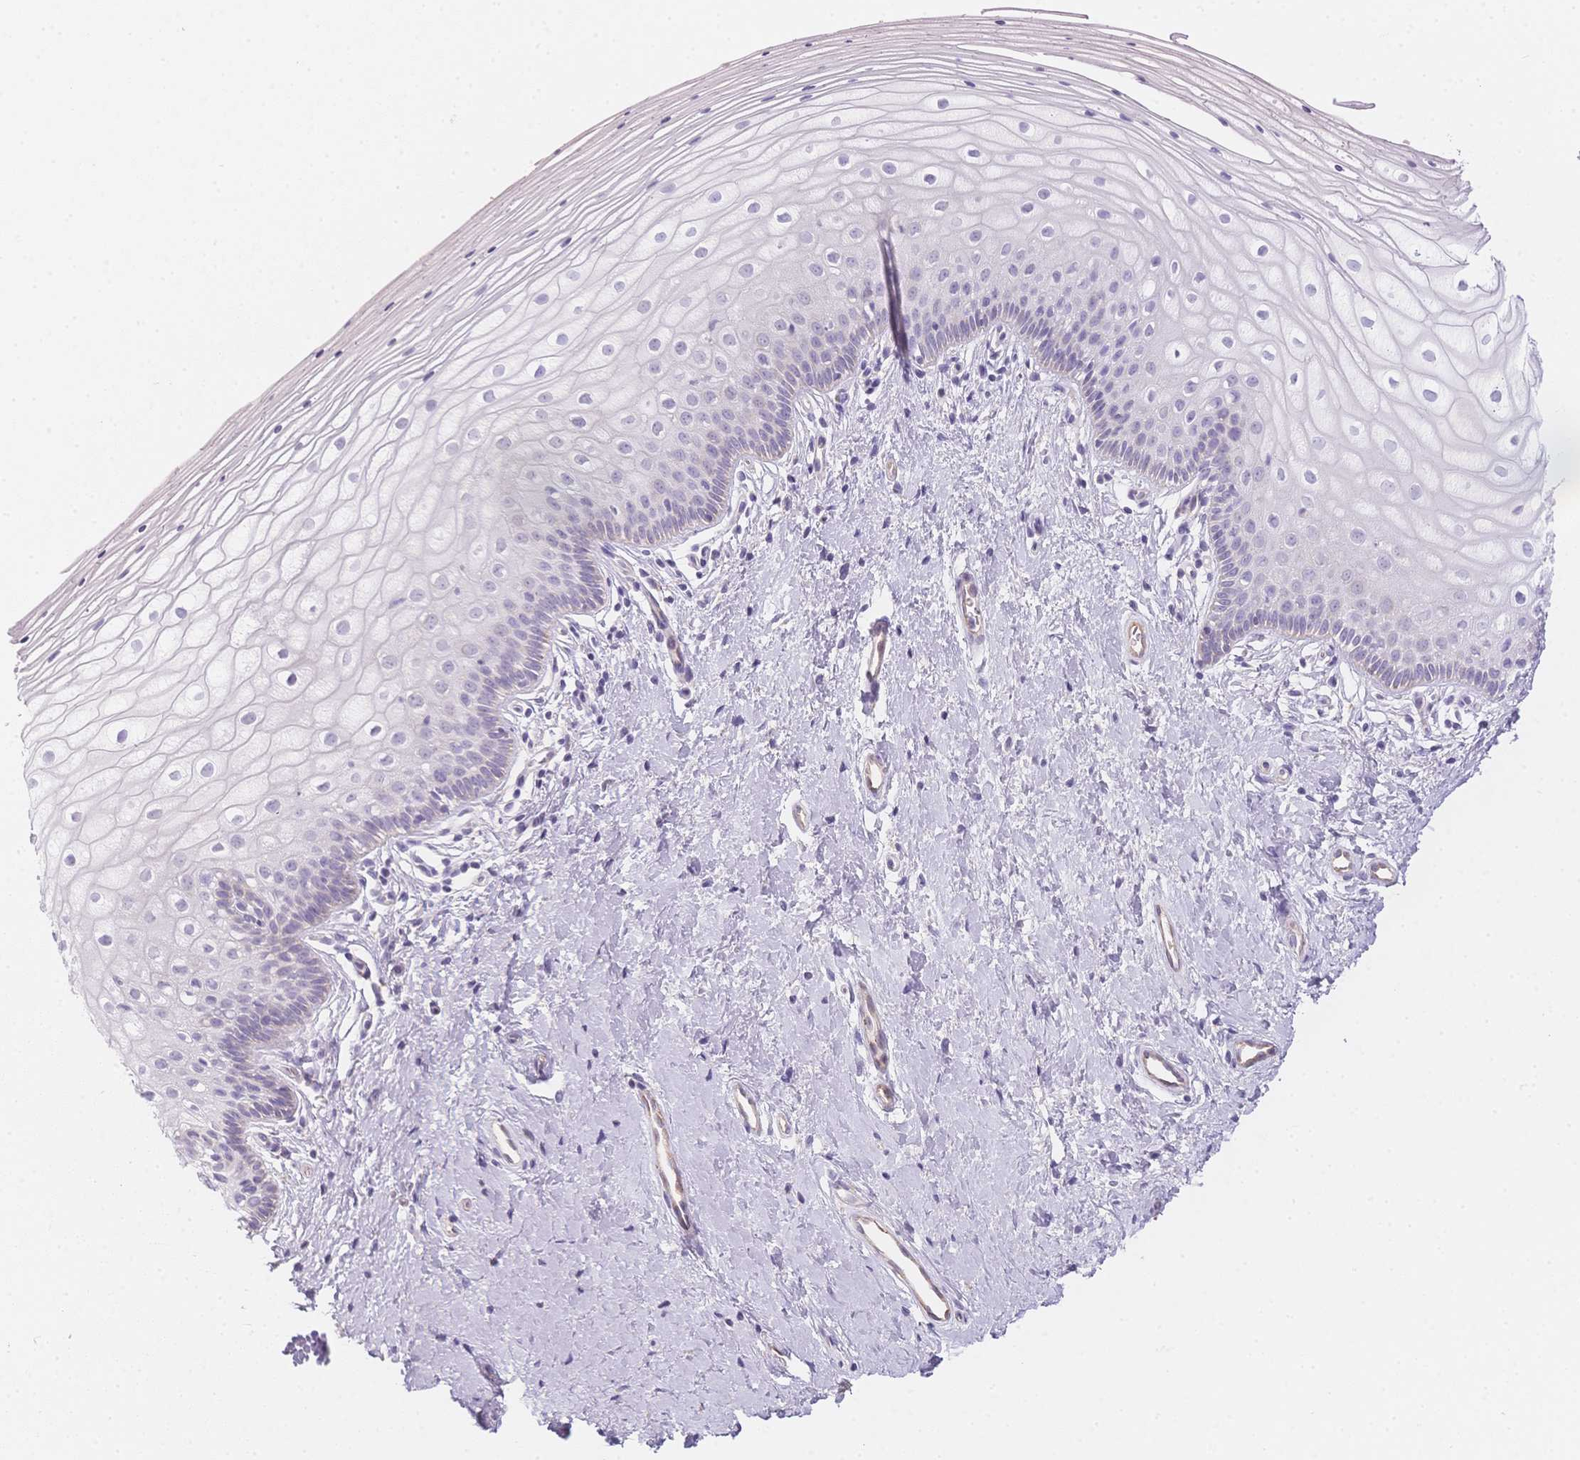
{"staining": {"intensity": "negative", "quantity": "none", "location": "none"}, "tissue": "vagina", "cell_type": "Squamous epithelial cells", "image_type": "normal", "snomed": [{"axis": "morphology", "description": "Normal tissue, NOS"}, {"axis": "topography", "description": "Vagina"}], "caption": "A high-resolution image shows IHC staining of unremarkable vagina, which displays no significant expression in squamous epithelial cells.", "gene": "SMYD1", "patient": {"sex": "female", "age": 39}}